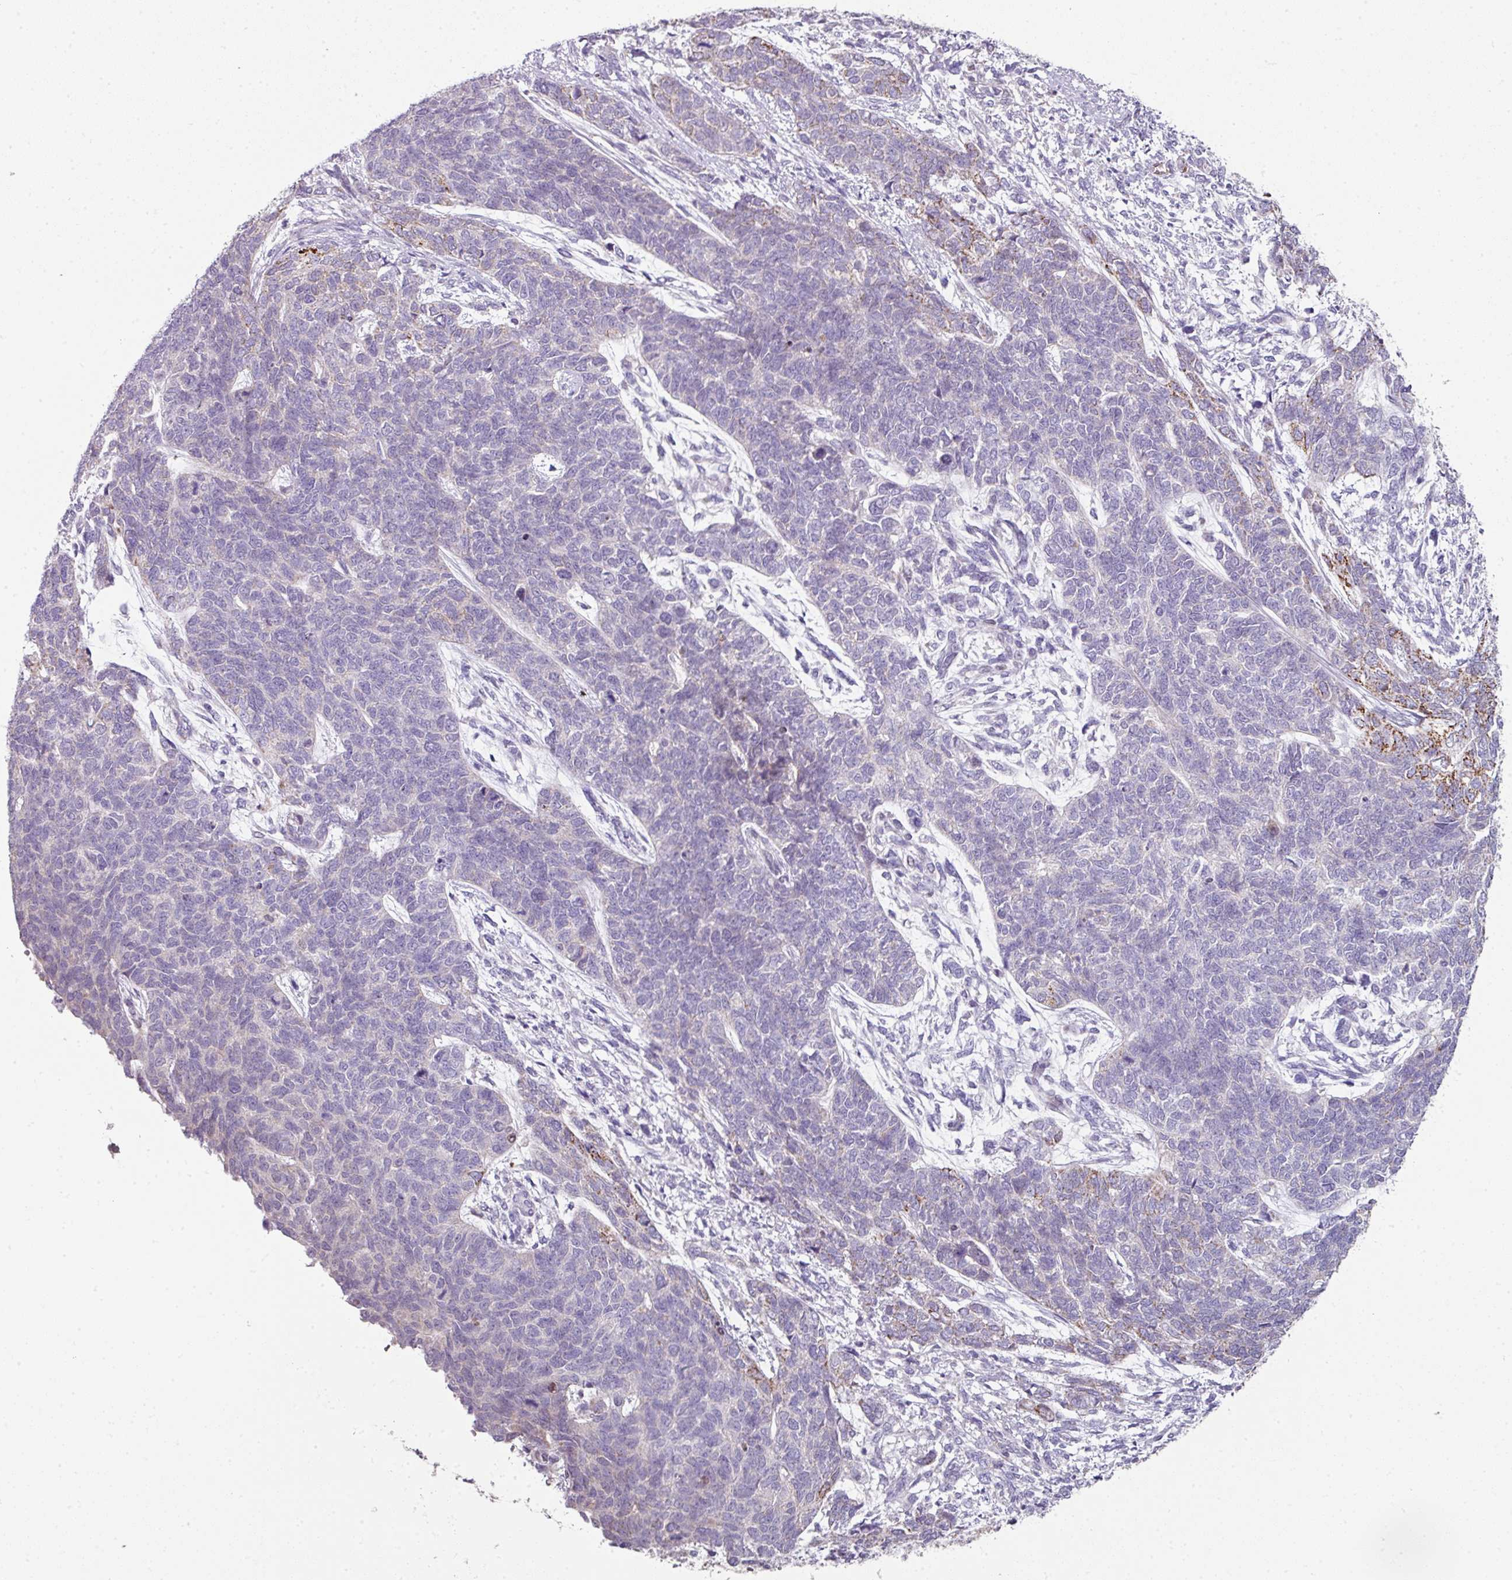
{"staining": {"intensity": "moderate", "quantity": "<25%", "location": "cytoplasmic/membranous"}, "tissue": "cervical cancer", "cell_type": "Tumor cells", "image_type": "cancer", "snomed": [{"axis": "morphology", "description": "Squamous cell carcinoma, NOS"}, {"axis": "topography", "description": "Cervix"}], "caption": "Approximately <25% of tumor cells in squamous cell carcinoma (cervical) display moderate cytoplasmic/membranous protein staining as visualized by brown immunohistochemical staining.", "gene": "ANKRD18A", "patient": {"sex": "female", "age": 63}}